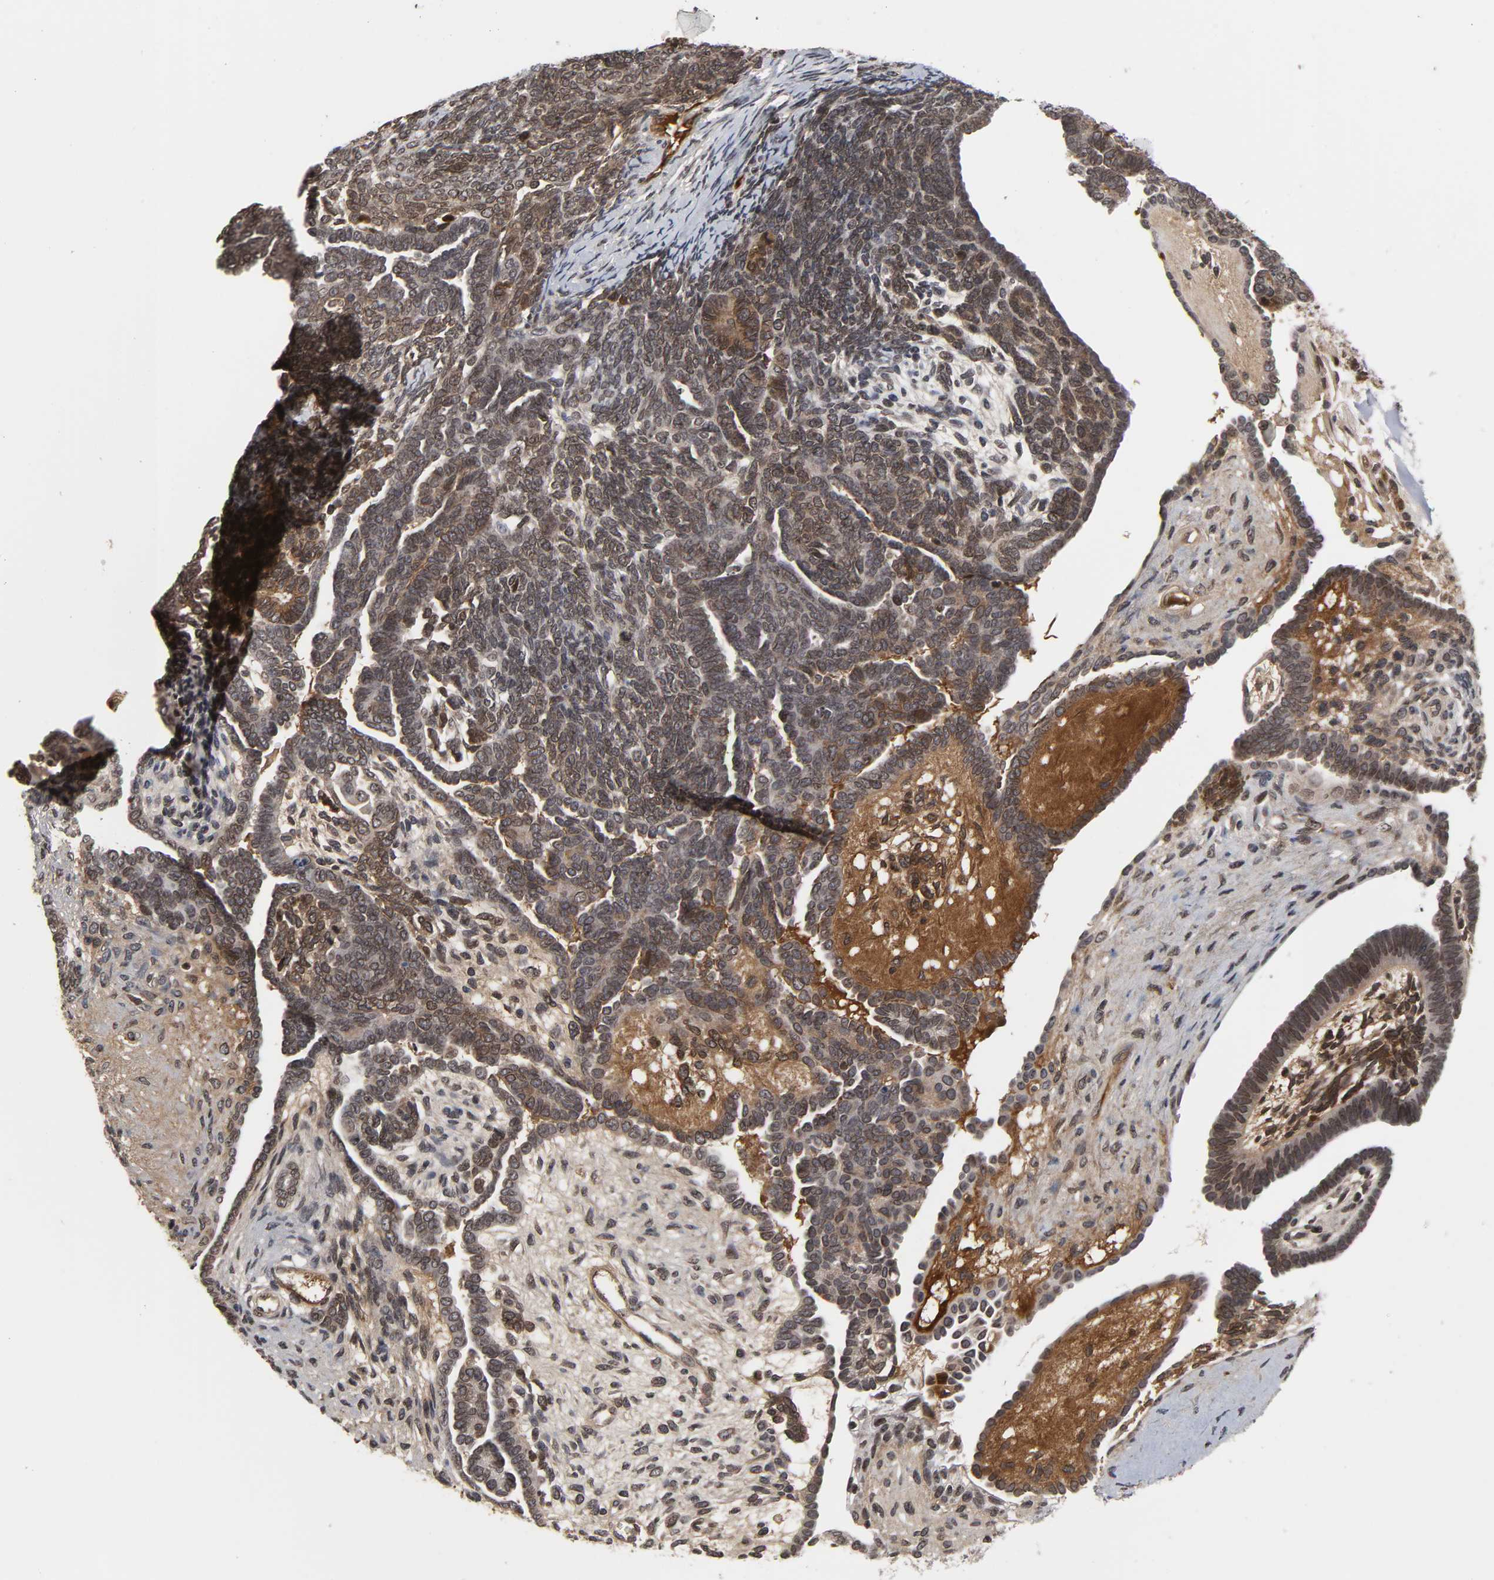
{"staining": {"intensity": "strong", "quantity": ">75%", "location": "cytoplasmic/membranous,nuclear"}, "tissue": "endometrial cancer", "cell_type": "Tumor cells", "image_type": "cancer", "snomed": [{"axis": "morphology", "description": "Neoplasm, malignant, NOS"}, {"axis": "topography", "description": "Endometrium"}], "caption": "Brown immunohistochemical staining in human endometrial cancer shows strong cytoplasmic/membranous and nuclear positivity in about >75% of tumor cells.", "gene": "CPN2", "patient": {"sex": "female", "age": 74}}